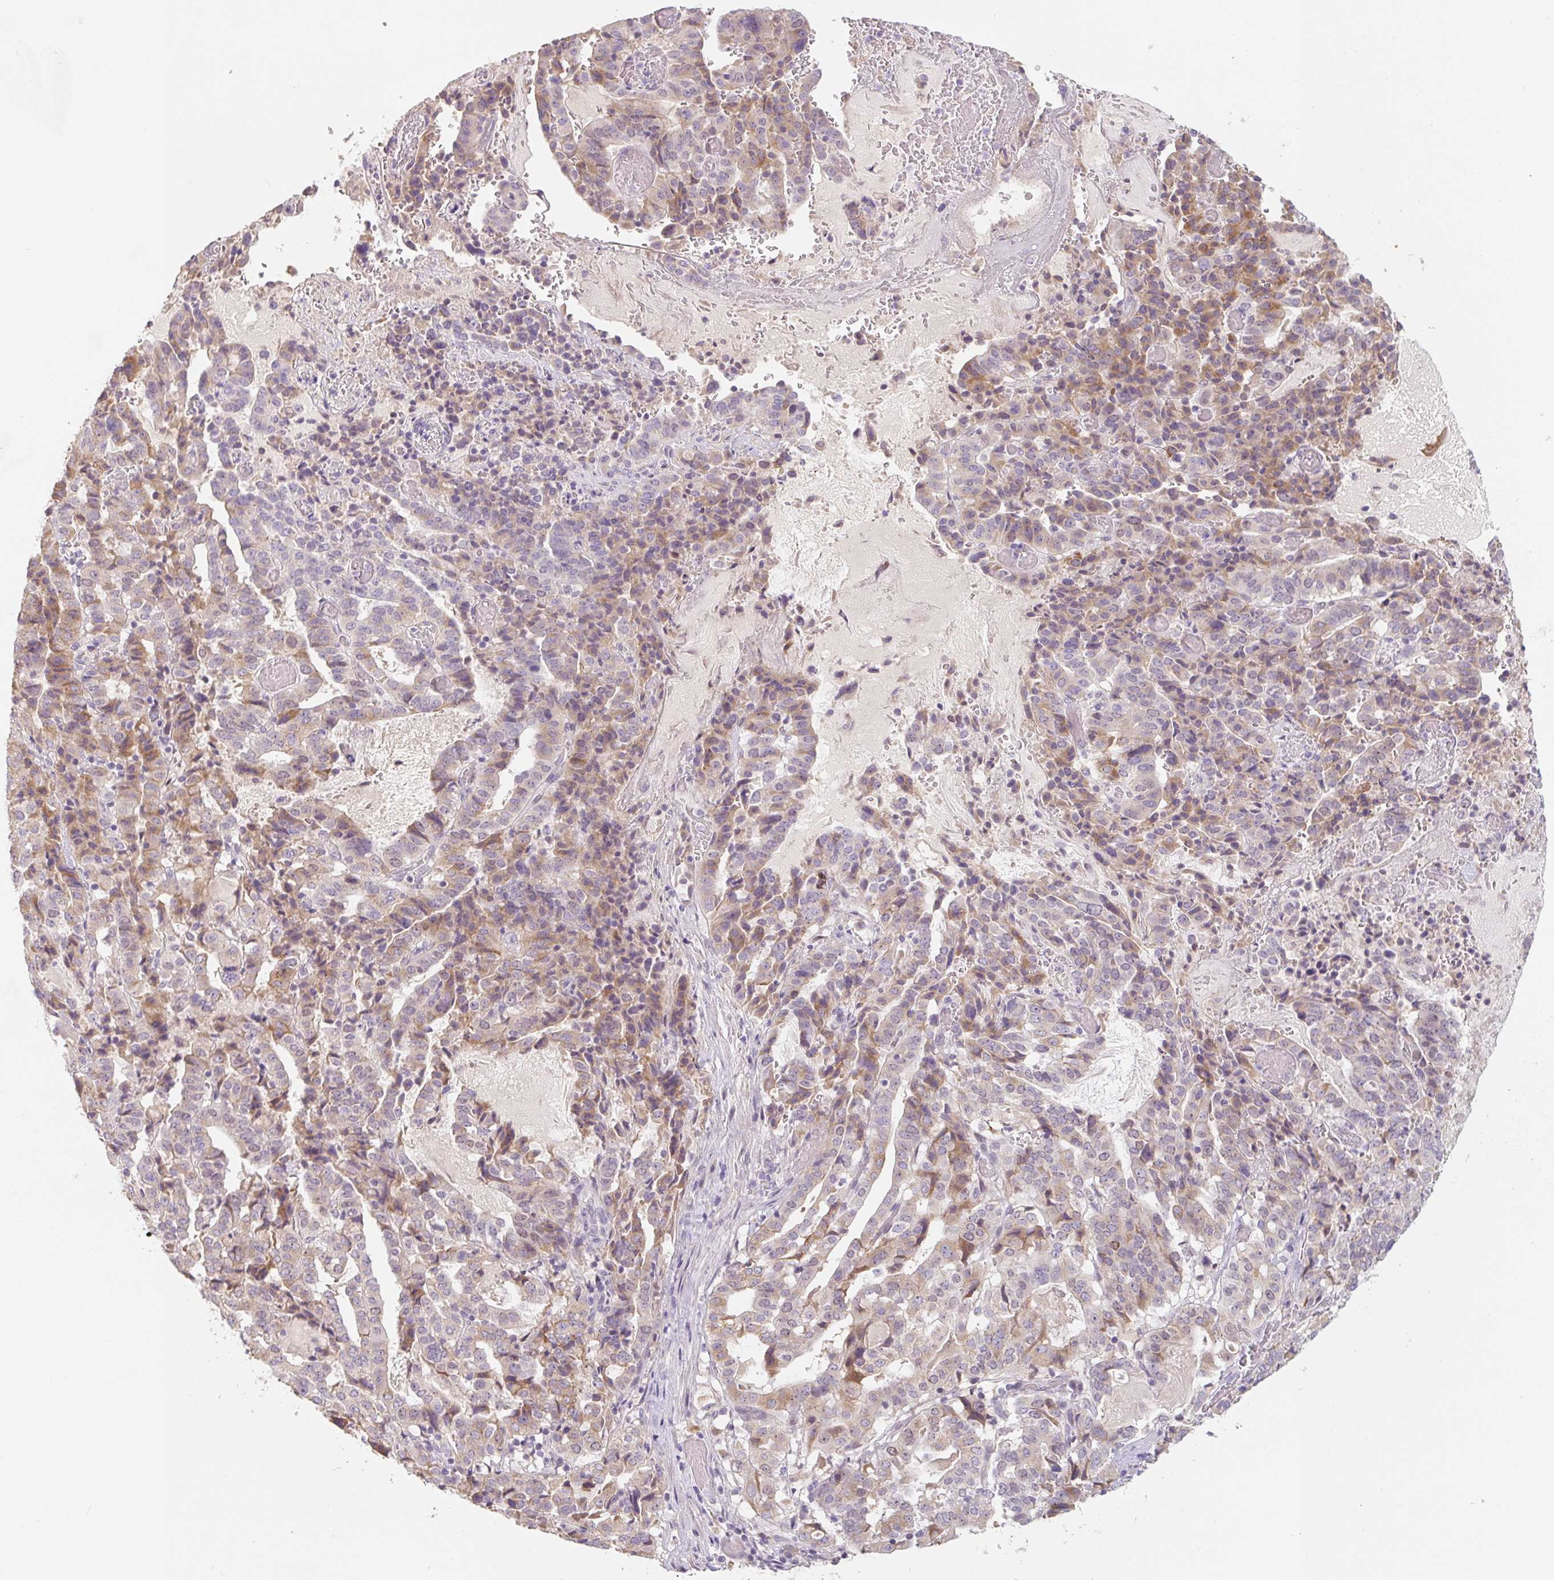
{"staining": {"intensity": "moderate", "quantity": "25%-75%", "location": "cytoplasmic/membranous"}, "tissue": "stomach cancer", "cell_type": "Tumor cells", "image_type": "cancer", "snomed": [{"axis": "morphology", "description": "Adenocarcinoma, NOS"}, {"axis": "topography", "description": "Stomach"}], "caption": "Adenocarcinoma (stomach) stained with a brown dye shows moderate cytoplasmic/membranous positive positivity in approximately 25%-75% of tumor cells.", "gene": "MIA2", "patient": {"sex": "male", "age": 48}}